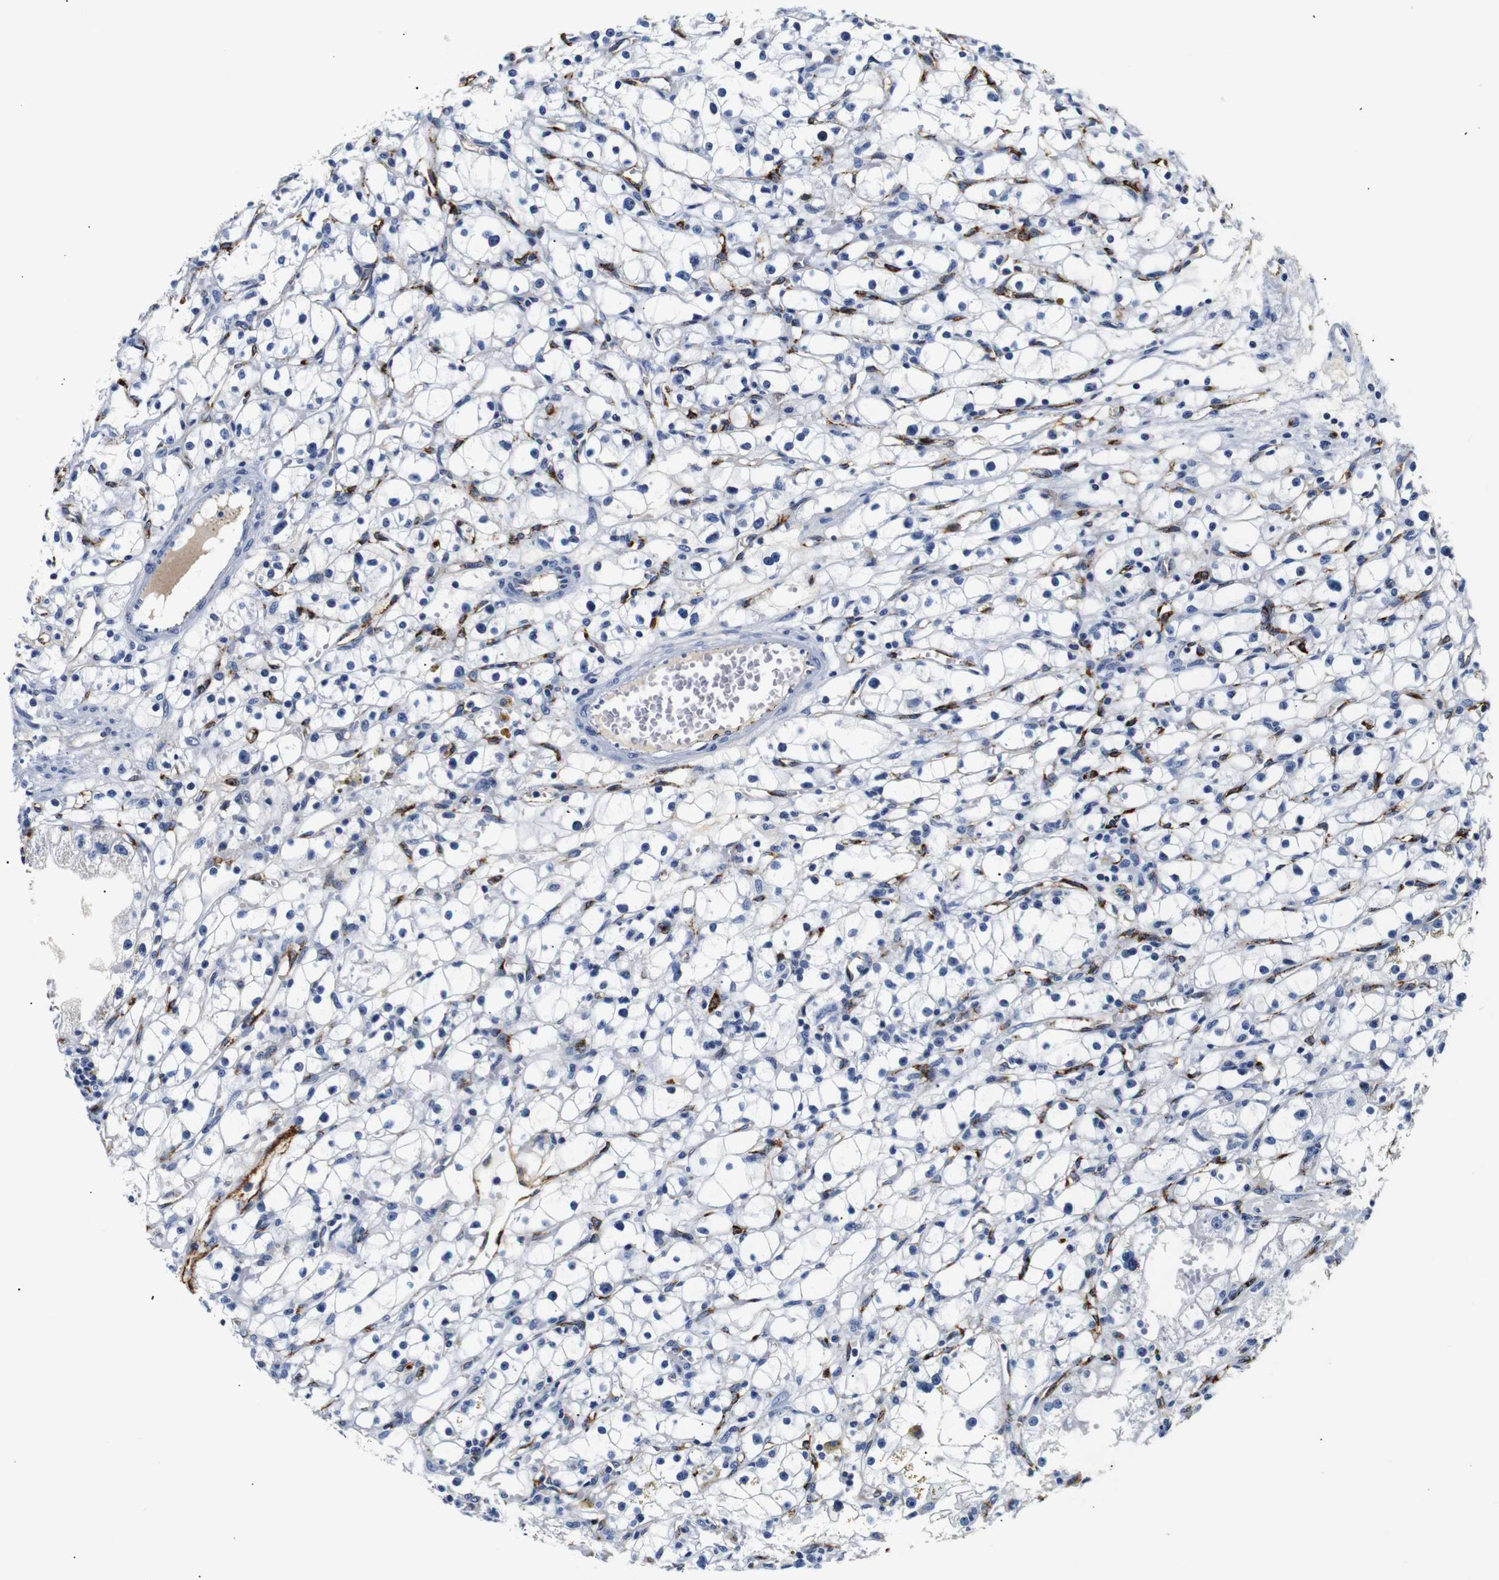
{"staining": {"intensity": "negative", "quantity": "none", "location": "none"}, "tissue": "renal cancer", "cell_type": "Tumor cells", "image_type": "cancer", "snomed": [{"axis": "morphology", "description": "Adenocarcinoma, NOS"}, {"axis": "topography", "description": "Kidney"}], "caption": "This image is of renal cancer stained with immunohistochemistry (IHC) to label a protein in brown with the nuclei are counter-stained blue. There is no positivity in tumor cells.", "gene": "MUC4", "patient": {"sex": "male", "age": 56}}